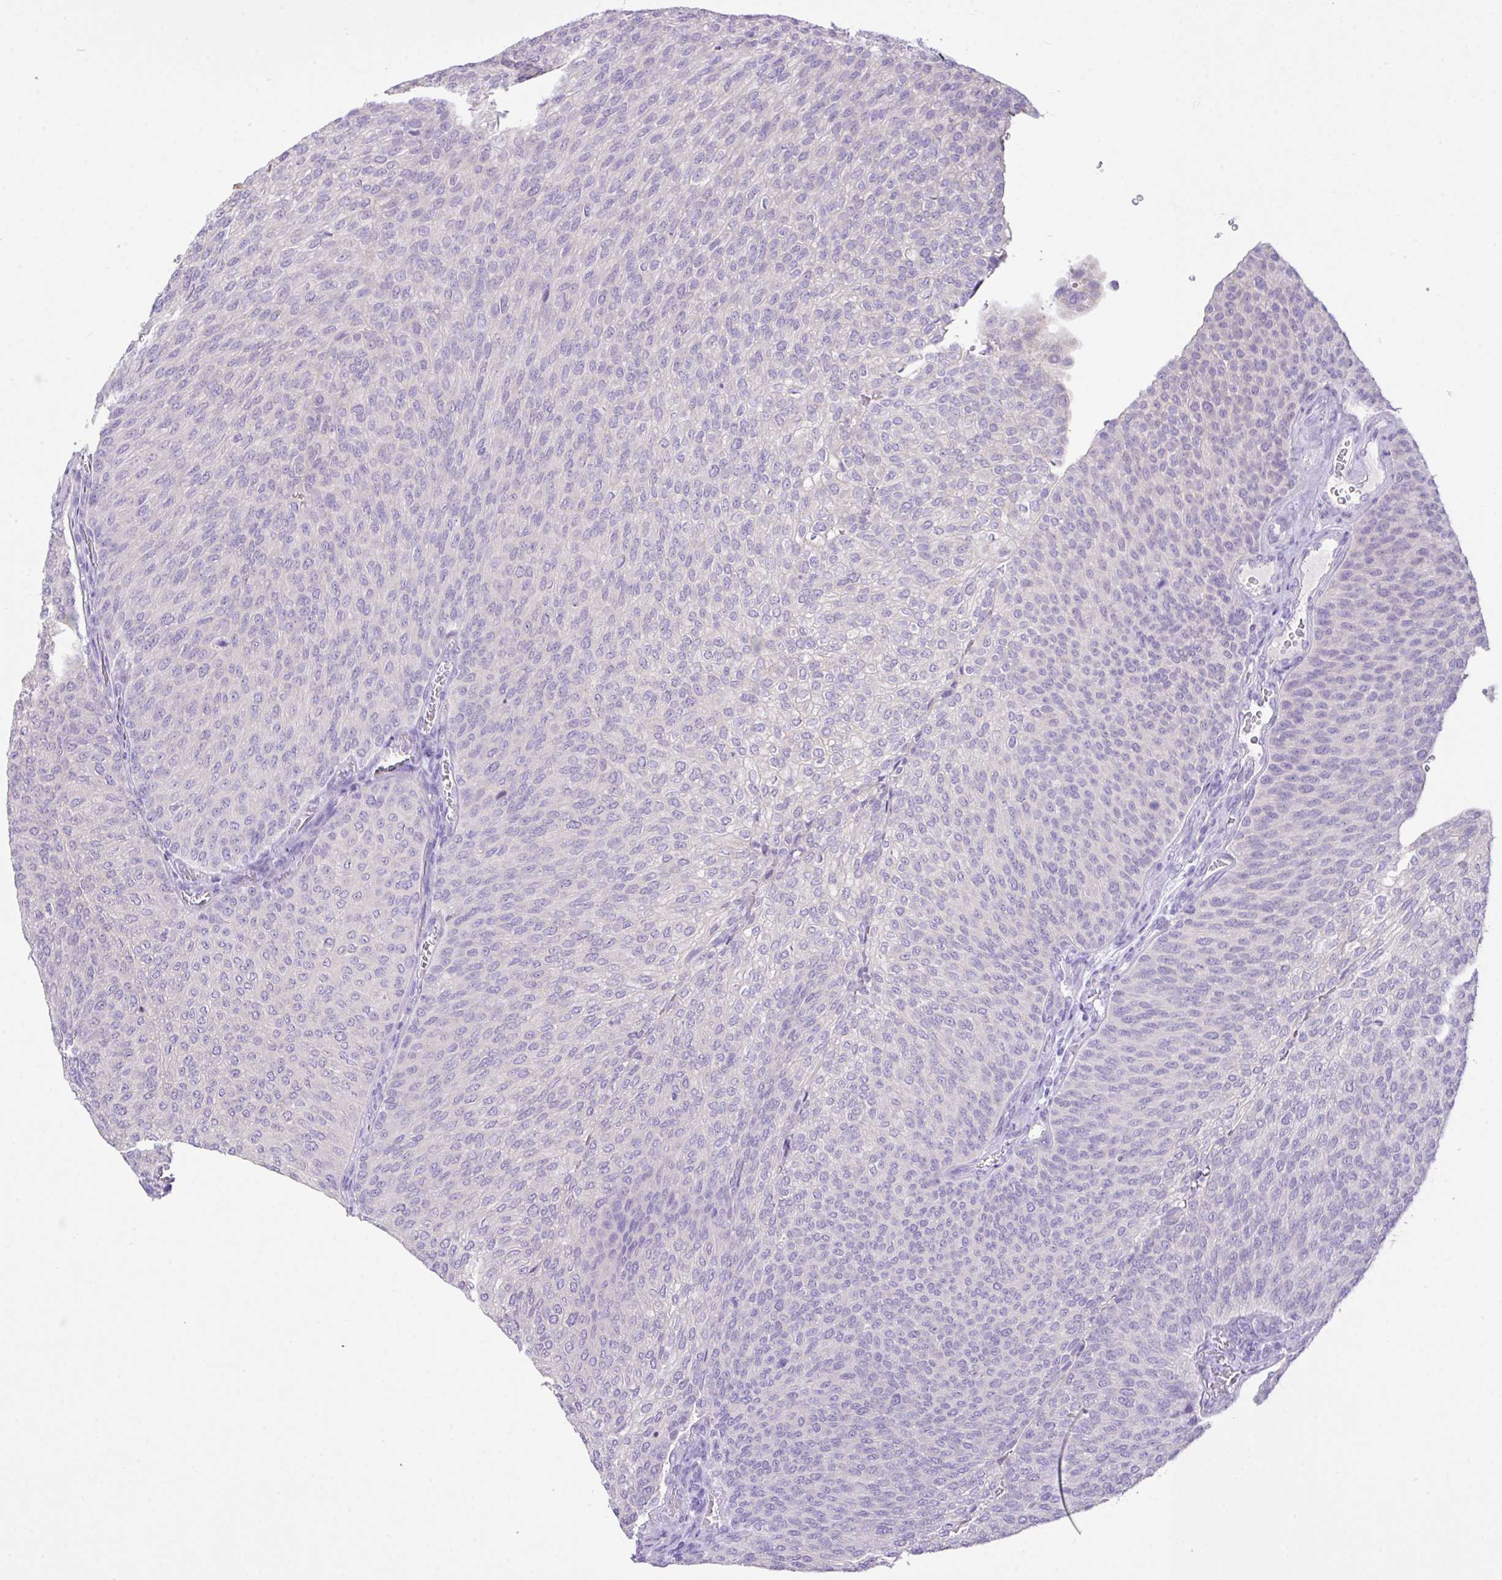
{"staining": {"intensity": "negative", "quantity": "none", "location": "none"}, "tissue": "urothelial cancer", "cell_type": "Tumor cells", "image_type": "cancer", "snomed": [{"axis": "morphology", "description": "Urothelial carcinoma, High grade"}, {"axis": "topography", "description": "Urinary bladder"}], "caption": "Tumor cells show no significant expression in urothelial carcinoma (high-grade). (DAB immunohistochemistry with hematoxylin counter stain).", "gene": "CST11", "patient": {"sex": "female", "age": 79}}